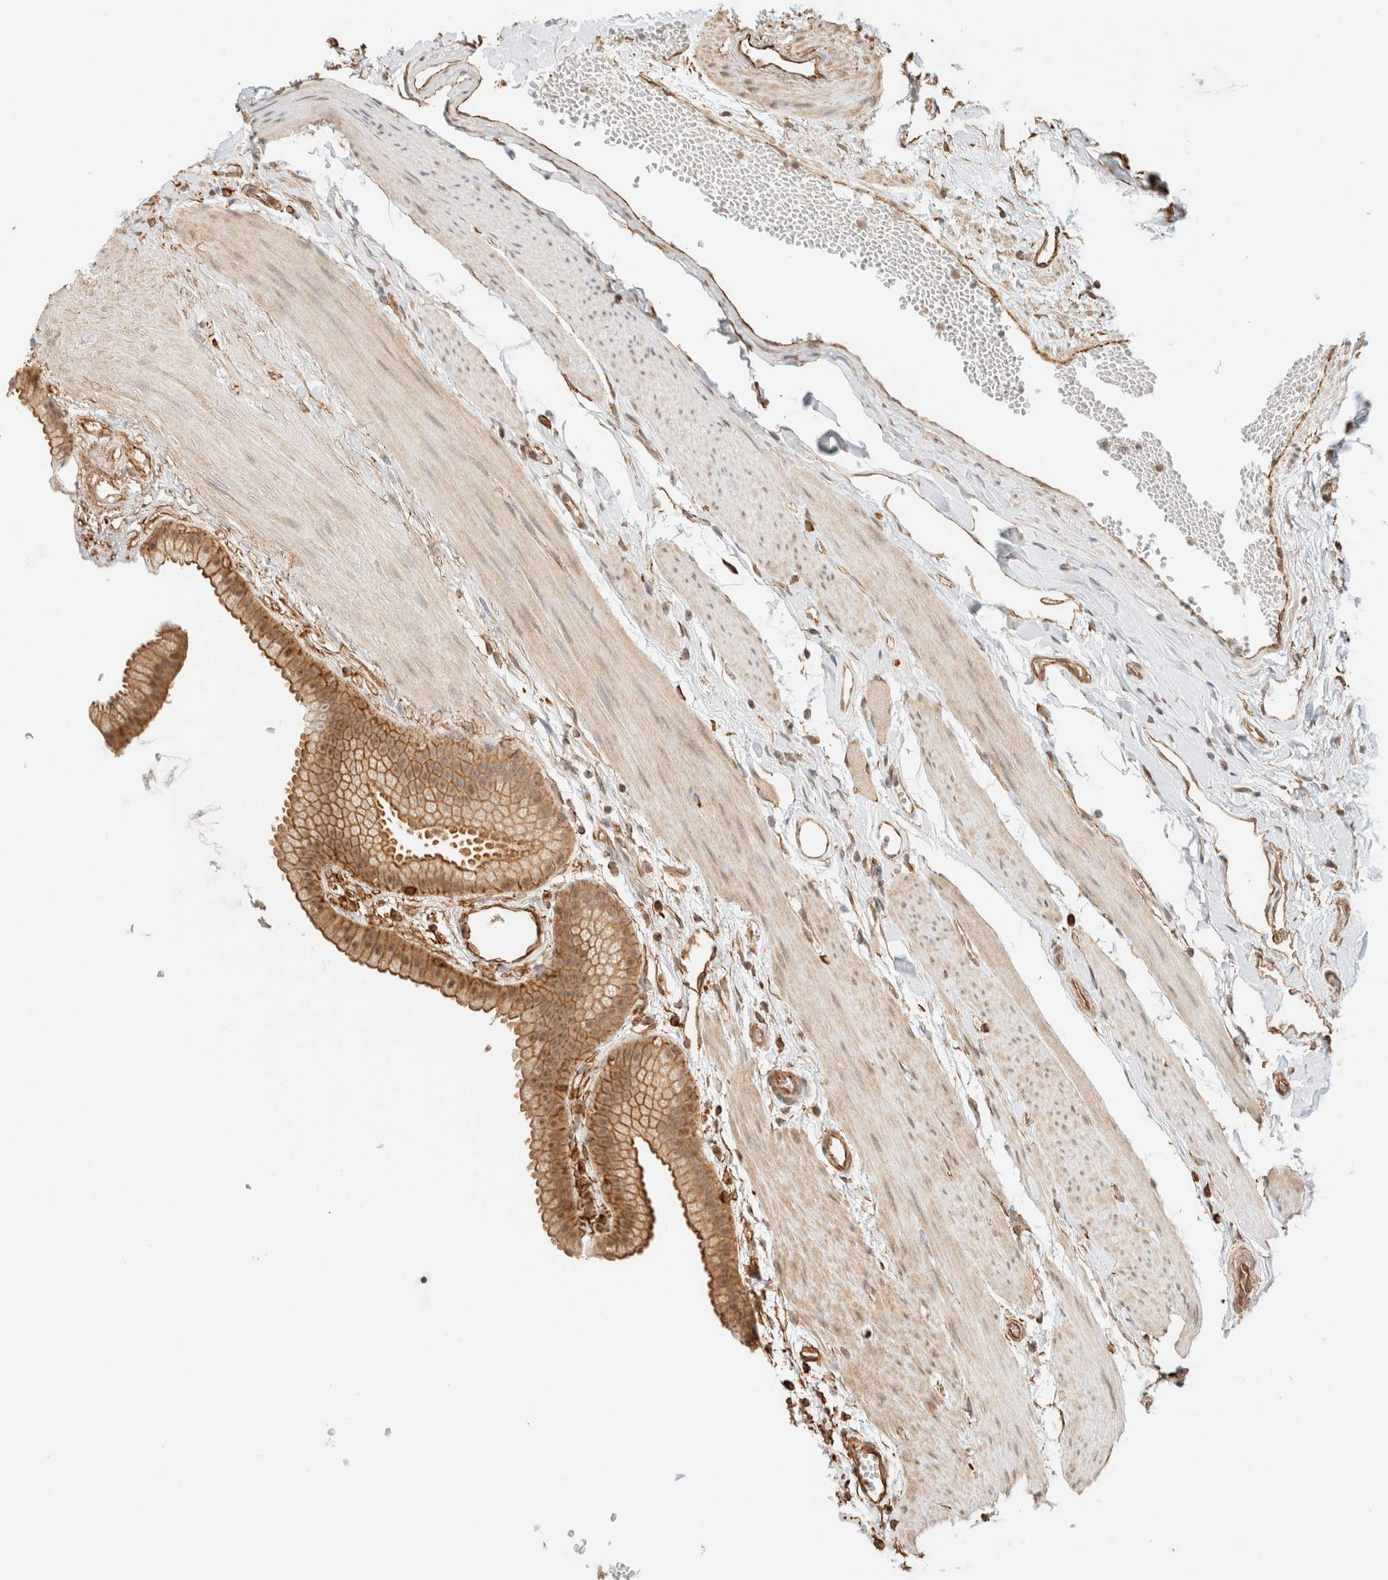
{"staining": {"intensity": "moderate", "quantity": ">75%", "location": "cytoplasmic/membranous,nuclear"}, "tissue": "gallbladder", "cell_type": "Glandular cells", "image_type": "normal", "snomed": [{"axis": "morphology", "description": "Normal tissue, NOS"}, {"axis": "topography", "description": "Gallbladder"}], "caption": "IHC of unremarkable gallbladder exhibits medium levels of moderate cytoplasmic/membranous,nuclear expression in about >75% of glandular cells. (DAB (3,3'-diaminobenzidine) = brown stain, brightfield microscopy at high magnification).", "gene": "ARID5A", "patient": {"sex": "female", "age": 64}}